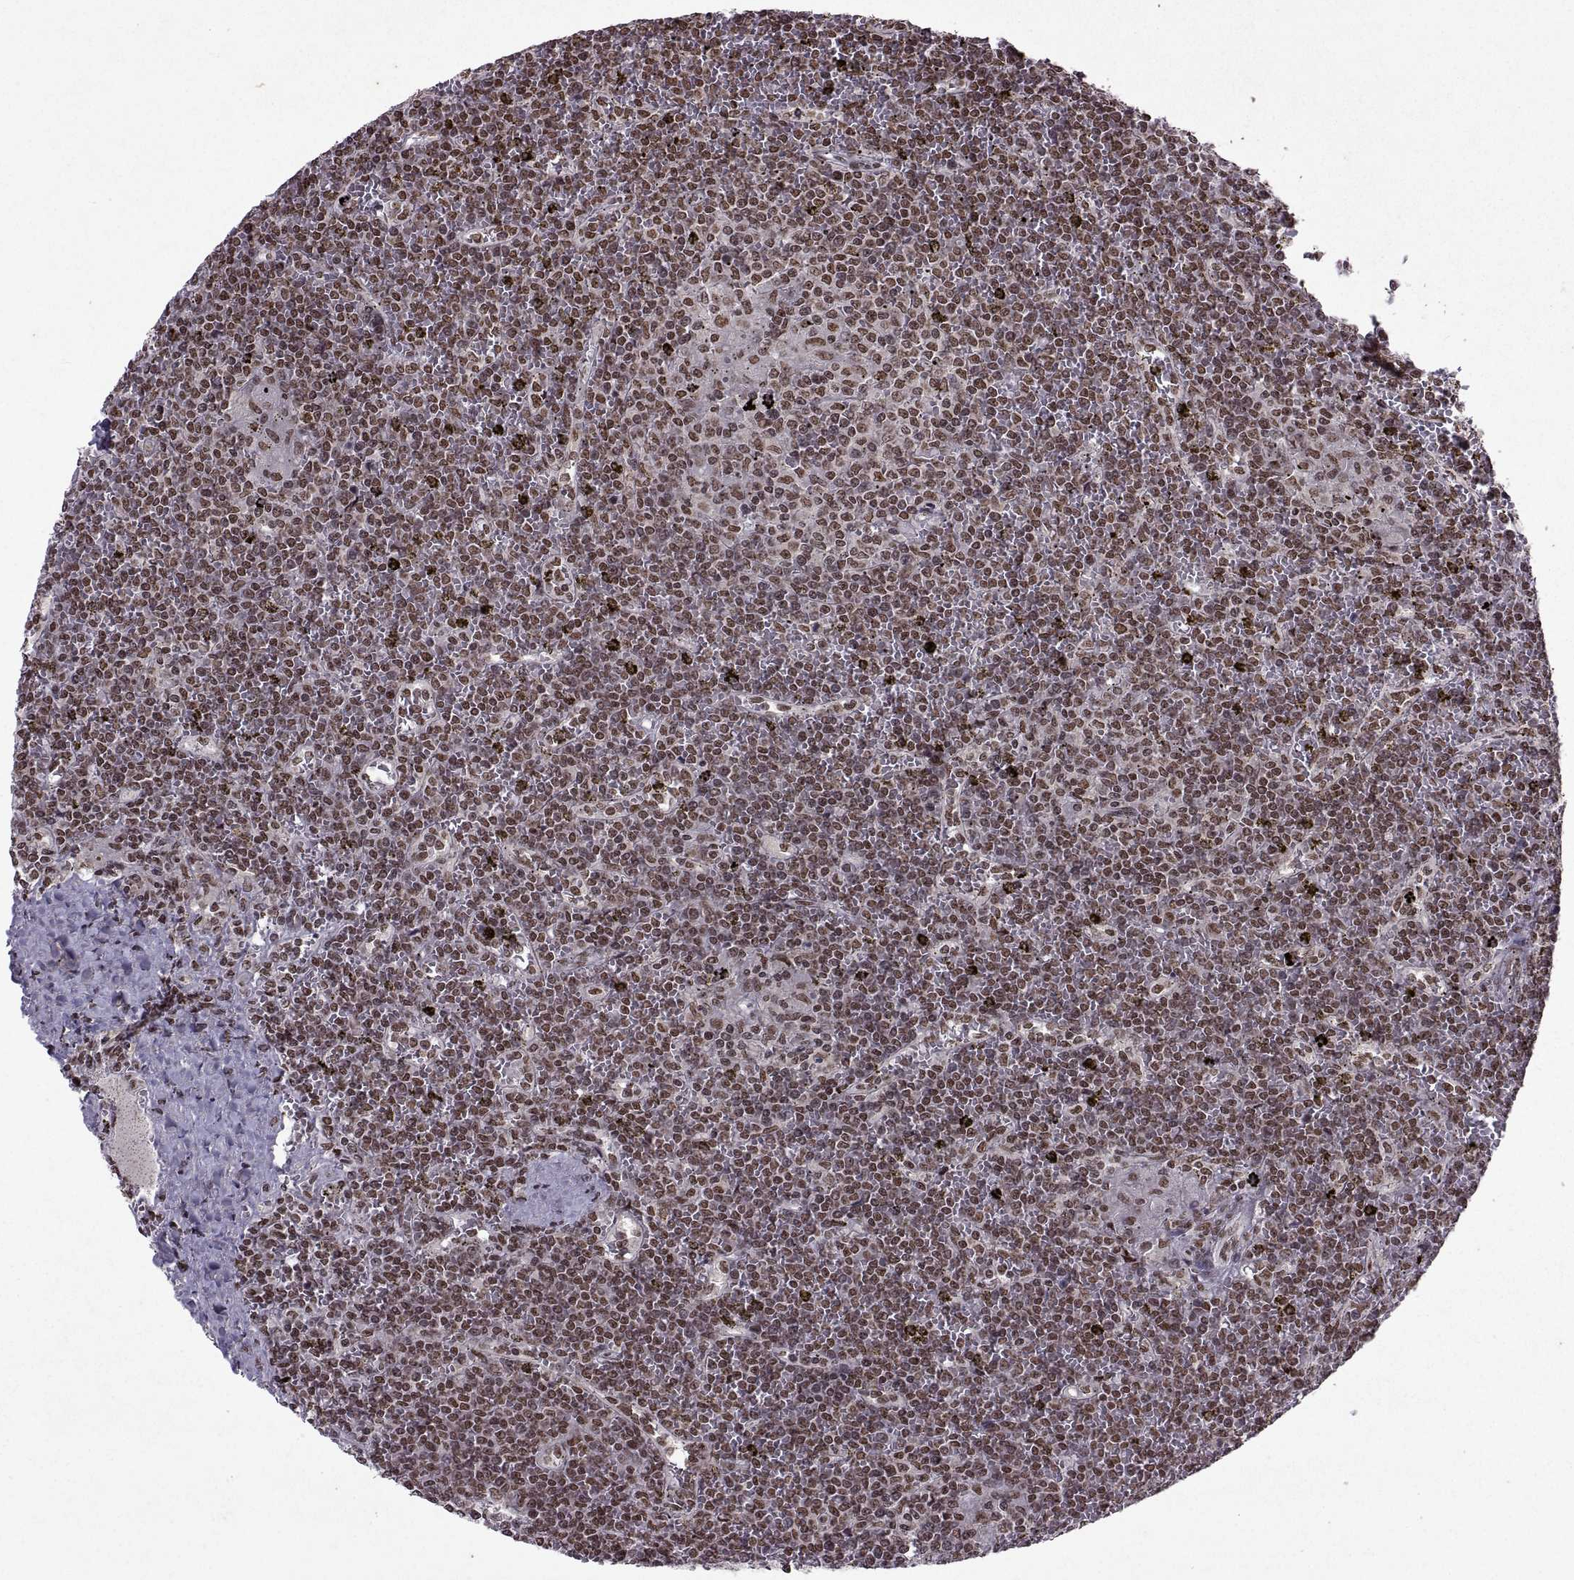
{"staining": {"intensity": "moderate", "quantity": ">75%", "location": "nuclear"}, "tissue": "lymphoma", "cell_type": "Tumor cells", "image_type": "cancer", "snomed": [{"axis": "morphology", "description": "Malignant lymphoma, non-Hodgkin's type, Low grade"}, {"axis": "topography", "description": "Spleen"}], "caption": "Immunohistochemistry staining of lymphoma, which demonstrates medium levels of moderate nuclear expression in about >75% of tumor cells indicating moderate nuclear protein positivity. The staining was performed using DAB (3,3'-diaminobenzidine) (brown) for protein detection and nuclei were counterstained in hematoxylin (blue).", "gene": "MT1E", "patient": {"sex": "female", "age": 19}}